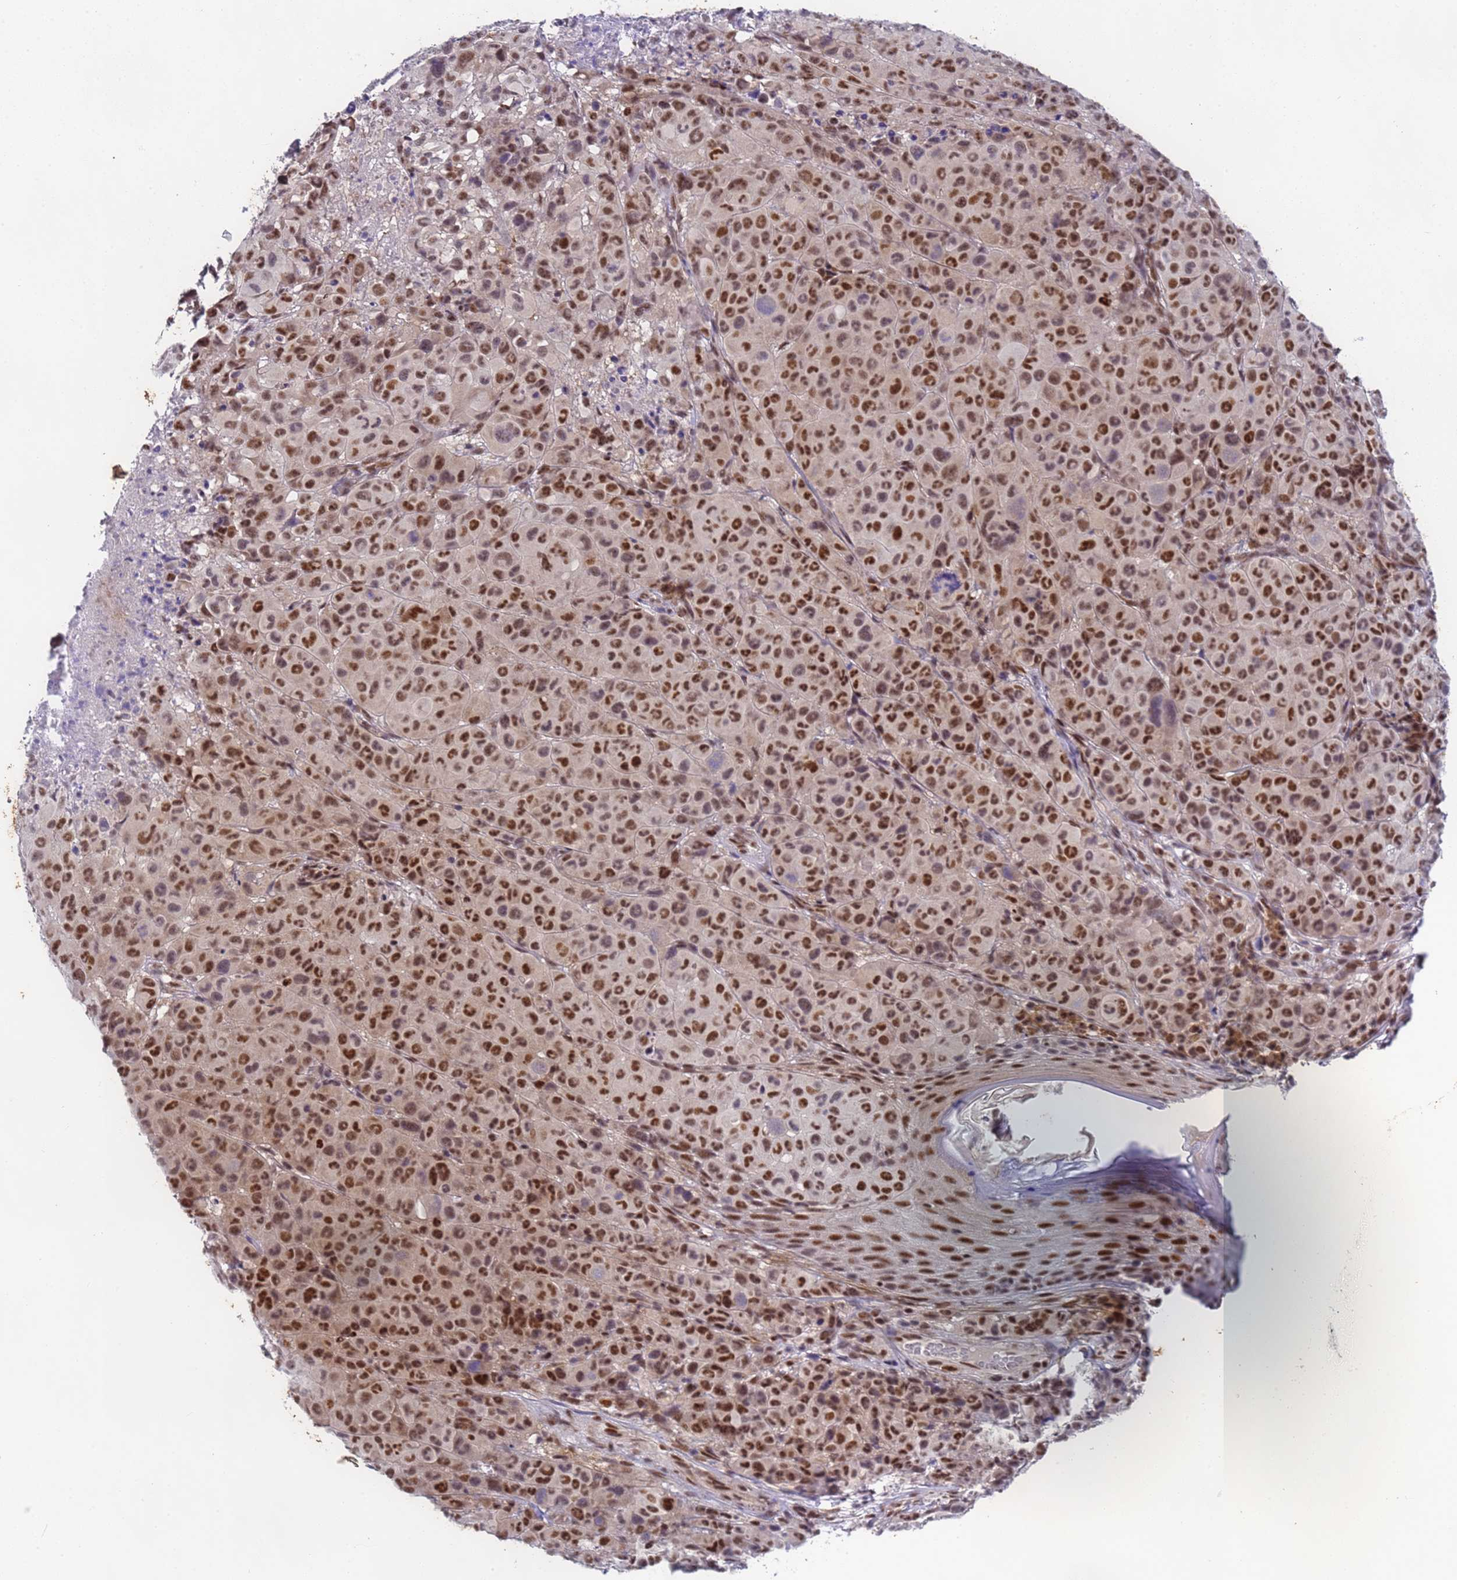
{"staining": {"intensity": "strong", "quantity": "25%-75%", "location": "nuclear"}, "tissue": "melanoma", "cell_type": "Tumor cells", "image_type": "cancer", "snomed": [{"axis": "morphology", "description": "Malignant melanoma, NOS"}, {"axis": "topography", "description": "Skin"}], "caption": "Human malignant melanoma stained for a protein (brown) reveals strong nuclear positive positivity in approximately 25%-75% of tumor cells.", "gene": "FNBP4", "patient": {"sex": "male", "age": 73}}